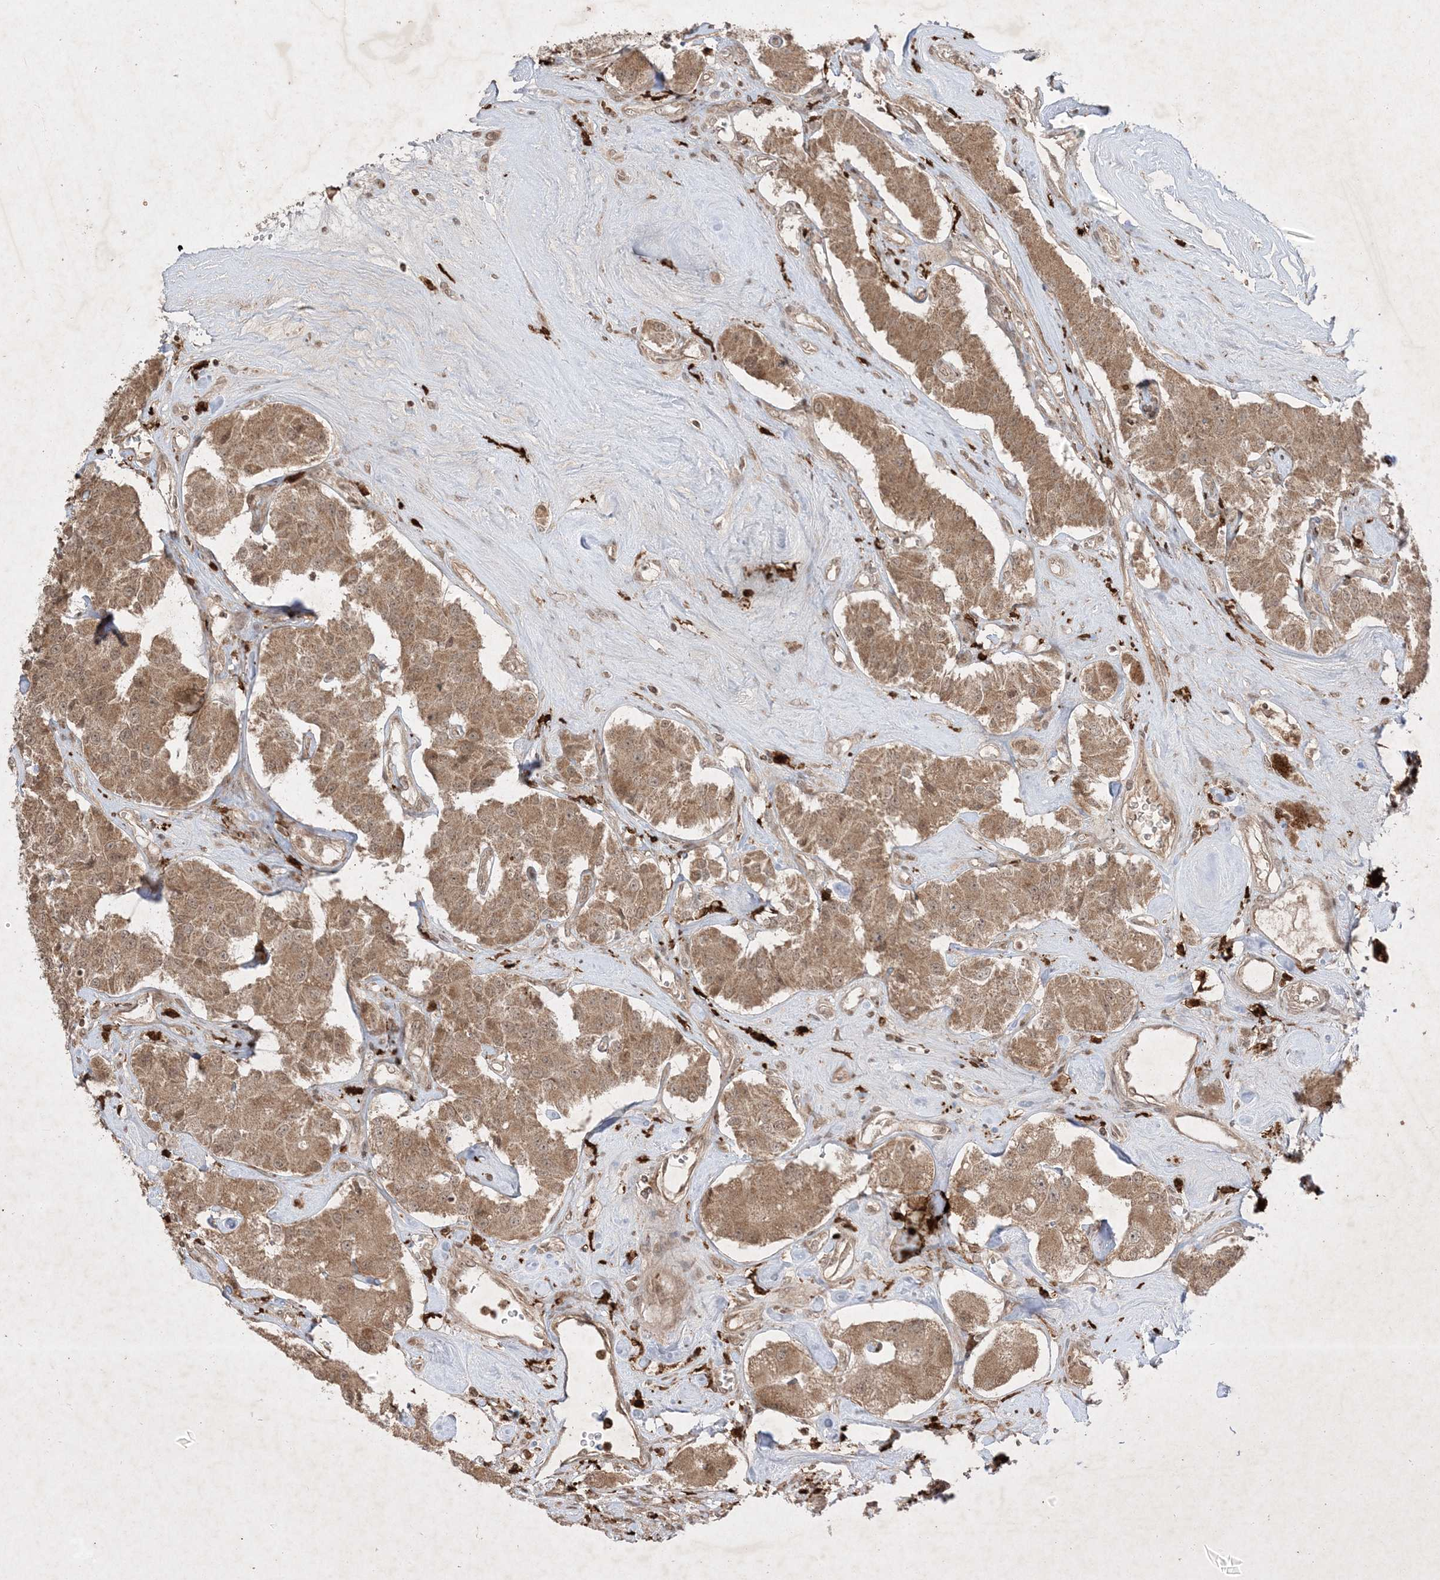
{"staining": {"intensity": "moderate", "quantity": ">75%", "location": "cytoplasmic/membranous"}, "tissue": "carcinoid", "cell_type": "Tumor cells", "image_type": "cancer", "snomed": [{"axis": "morphology", "description": "Carcinoid, malignant, NOS"}, {"axis": "topography", "description": "Pancreas"}], "caption": "Immunohistochemistry of carcinoid (malignant) displays medium levels of moderate cytoplasmic/membranous expression in about >75% of tumor cells.", "gene": "PTK6", "patient": {"sex": "male", "age": 41}}